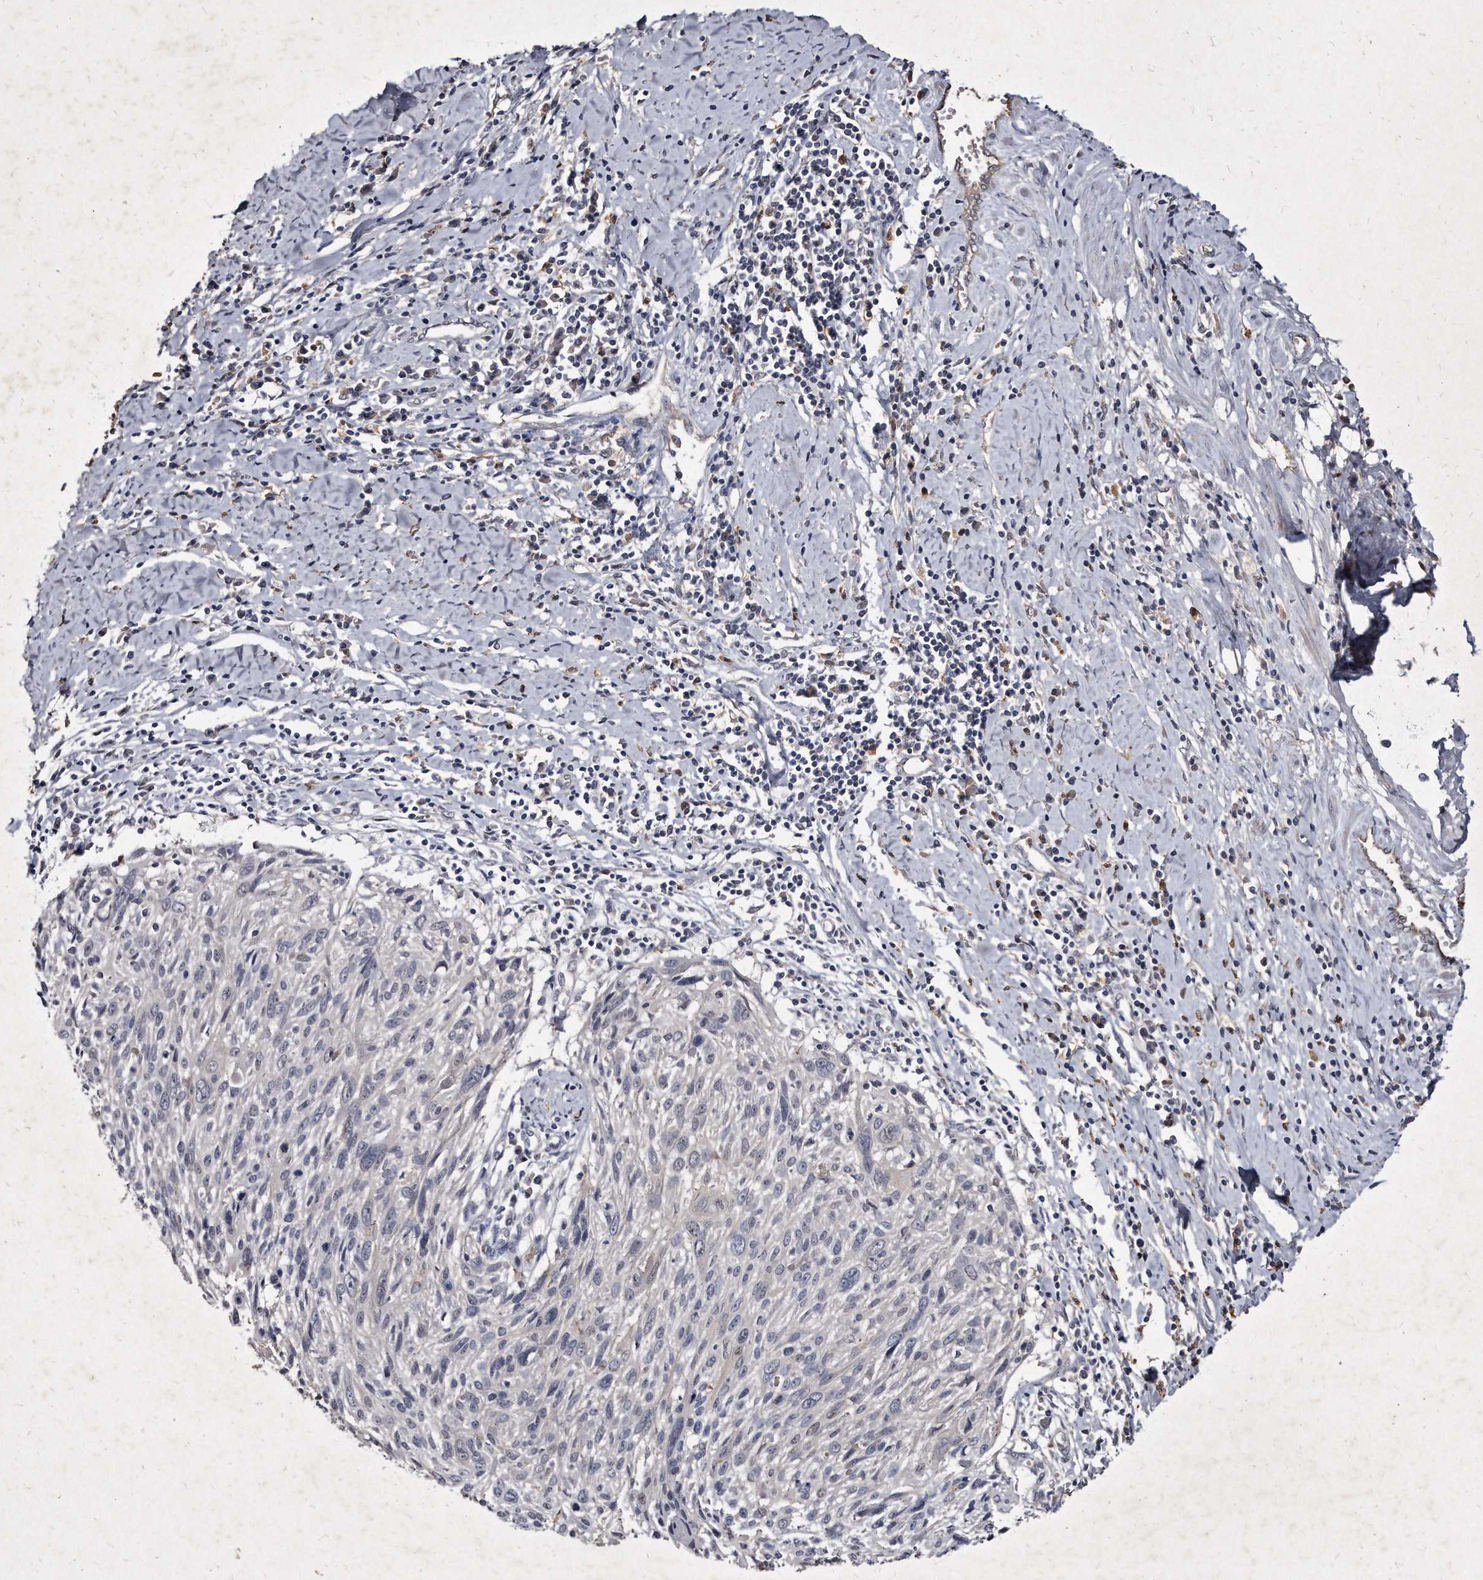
{"staining": {"intensity": "negative", "quantity": "none", "location": "none"}, "tissue": "cervical cancer", "cell_type": "Tumor cells", "image_type": "cancer", "snomed": [{"axis": "morphology", "description": "Squamous cell carcinoma, NOS"}, {"axis": "topography", "description": "Cervix"}], "caption": "Immunohistochemistry (IHC) of human cervical squamous cell carcinoma demonstrates no positivity in tumor cells.", "gene": "KLHDC3", "patient": {"sex": "female", "age": 51}}